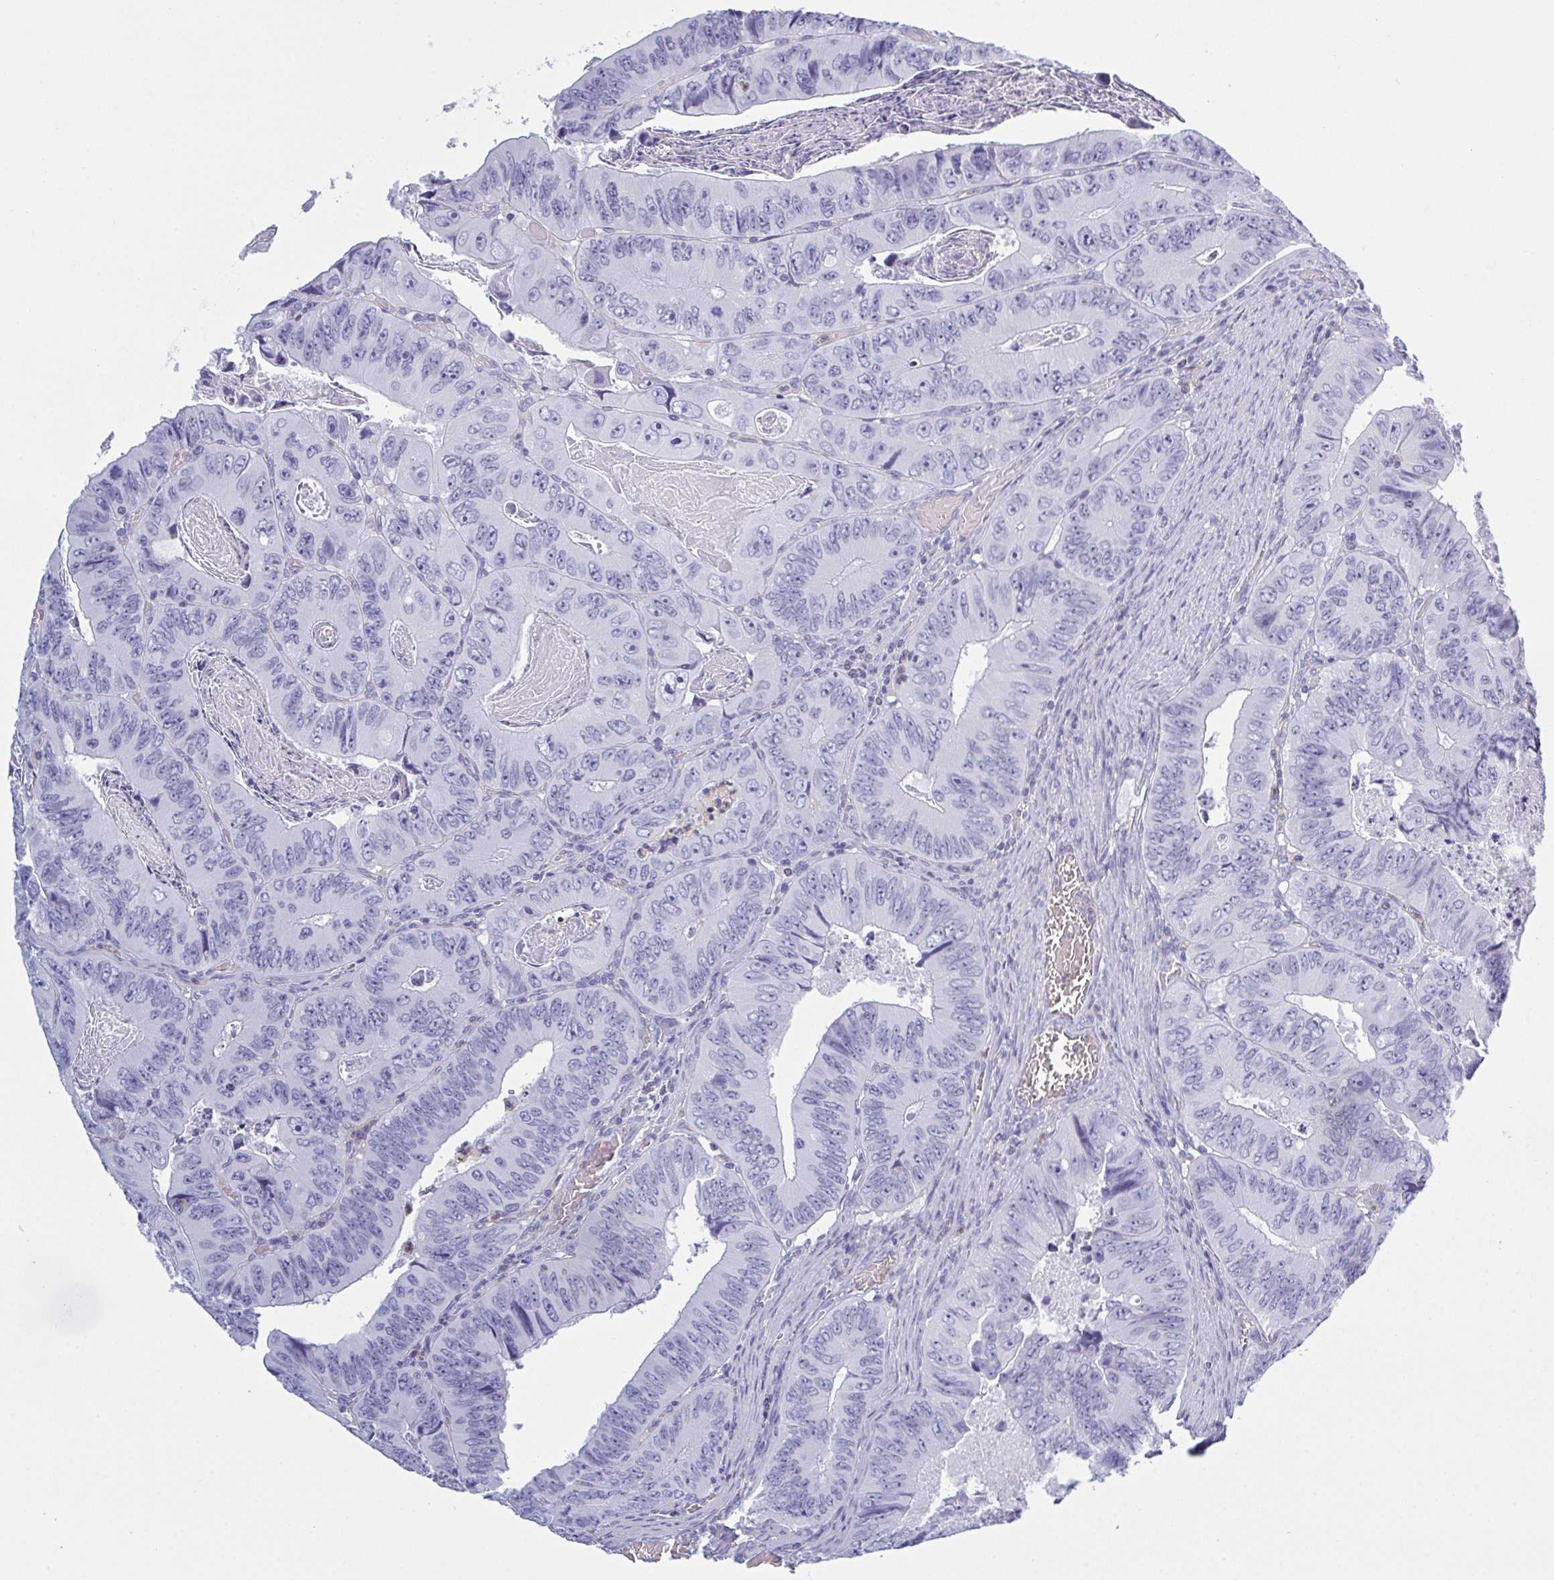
{"staining": {"intensity": "negative", "quantity": "none", "location": "none"}, "tissue": "colorectal cancer", "cell_type": "Tumor cells", "image_type": "cancer", "snomed": [{"axis": "morphology", "description": "Adenocarcinoma, NOS"}, {"axis": "topography", "description": "Colon"}], "caption": "DAB (3,3'-diaminobenzidine) immunohistochemical staining of colorectal adenocarcinoma shows no significant expression in tumor cells.", "gene": "MYO1F", "patient": {"sex": "female", "age": 84}}